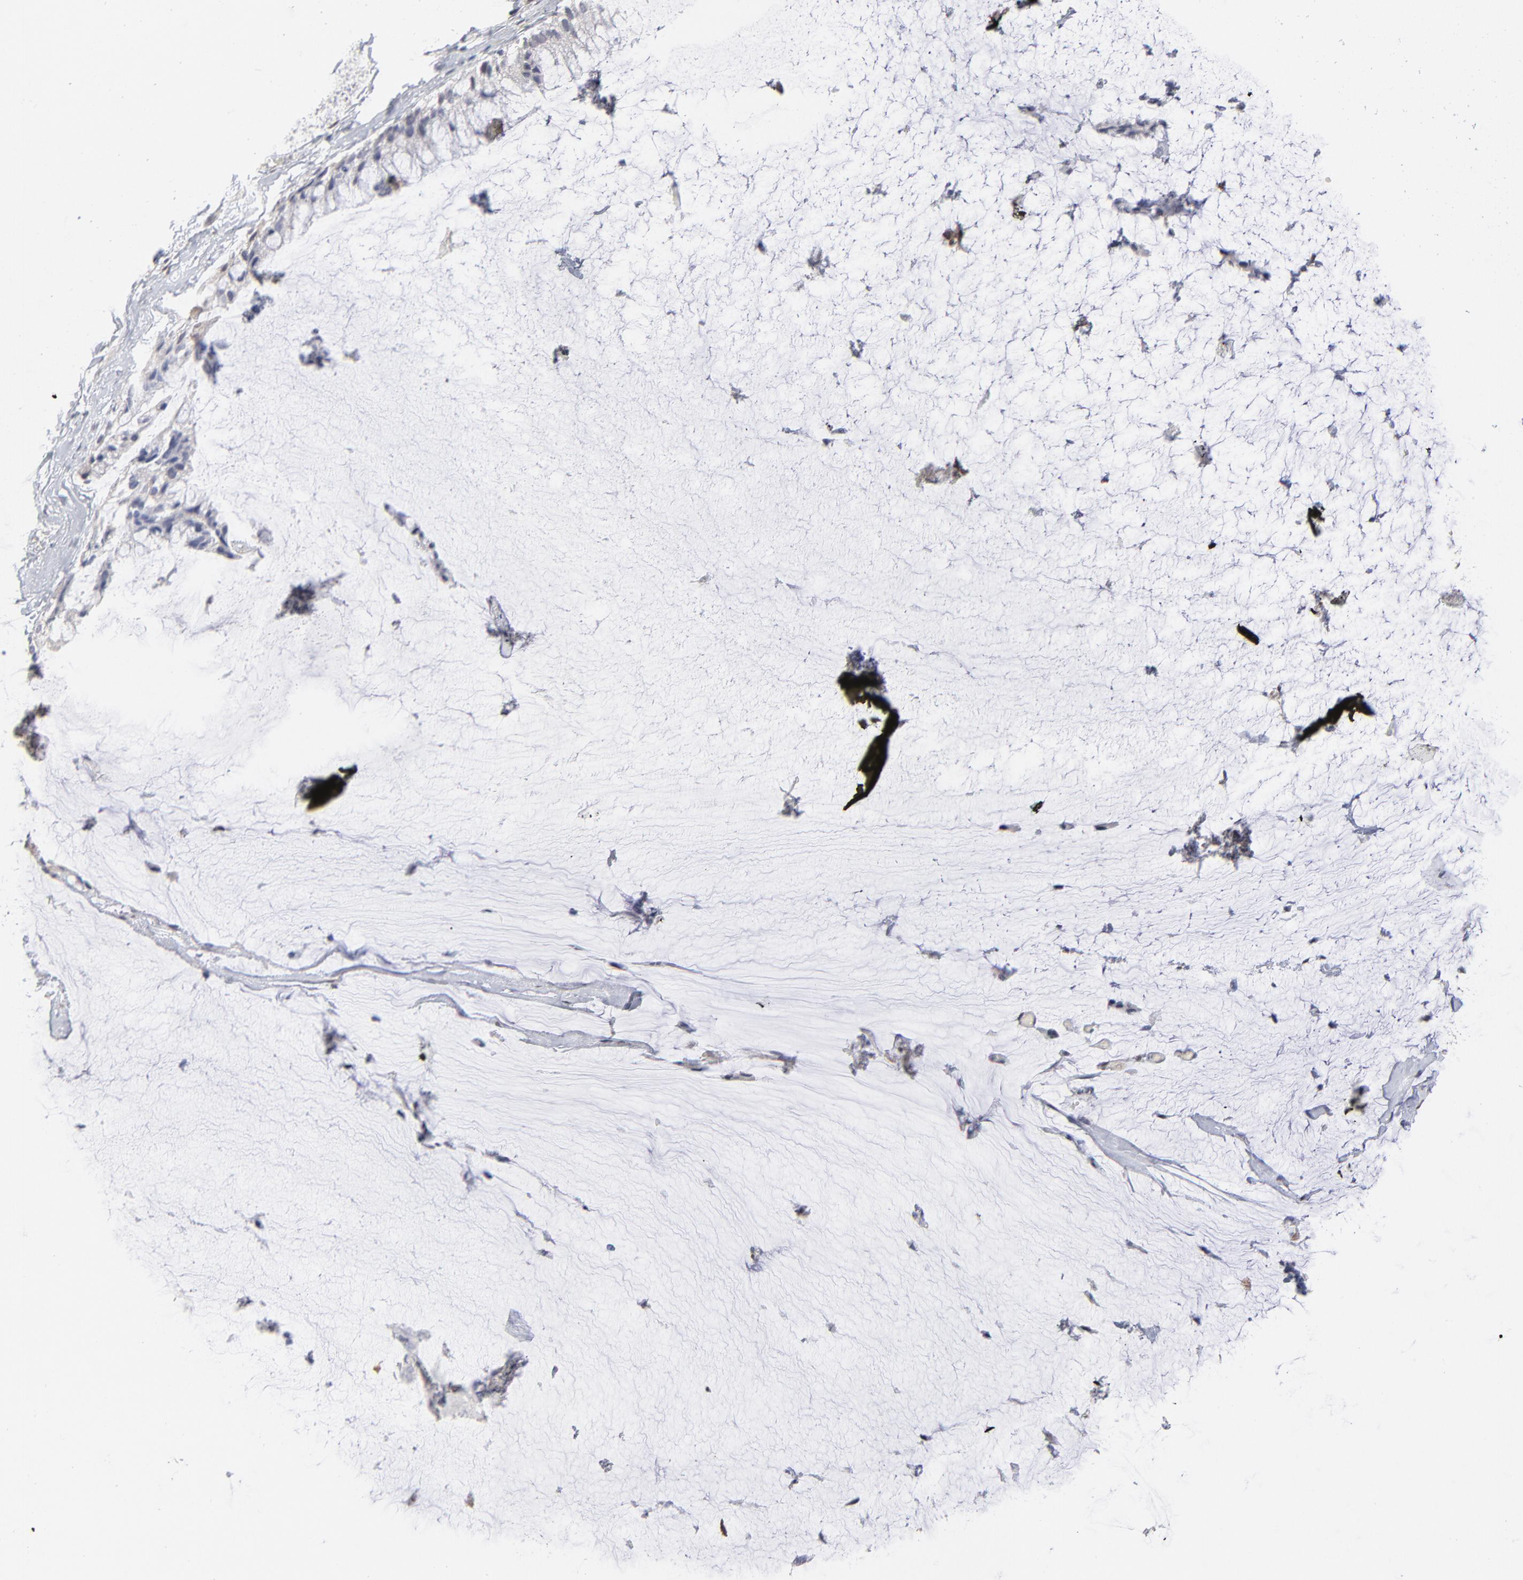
{"staining": {"intensity": "negative", "quantity": "none", "location": "none"}, "tissue": "ovarian cancer", "cell_type": "Tumor cells", "image_type": "cancer", "snomed": [{"axis": "morphology", "description": "Cystadenocarcinoma, mucinous, NOS"}, {"axis": "topography", "description": "Ovary"}], "caption": "Immunohistochemical staining of human ovarian mucinous cystadenocarcinoma demonstrates no significant staining in tumor cells. (DAB immunohistochemistry (IHC) visualized using brightfield microscopy, high magnification).", "gene": "RBM3", "patient": {"sex": "female", "age": 39}}